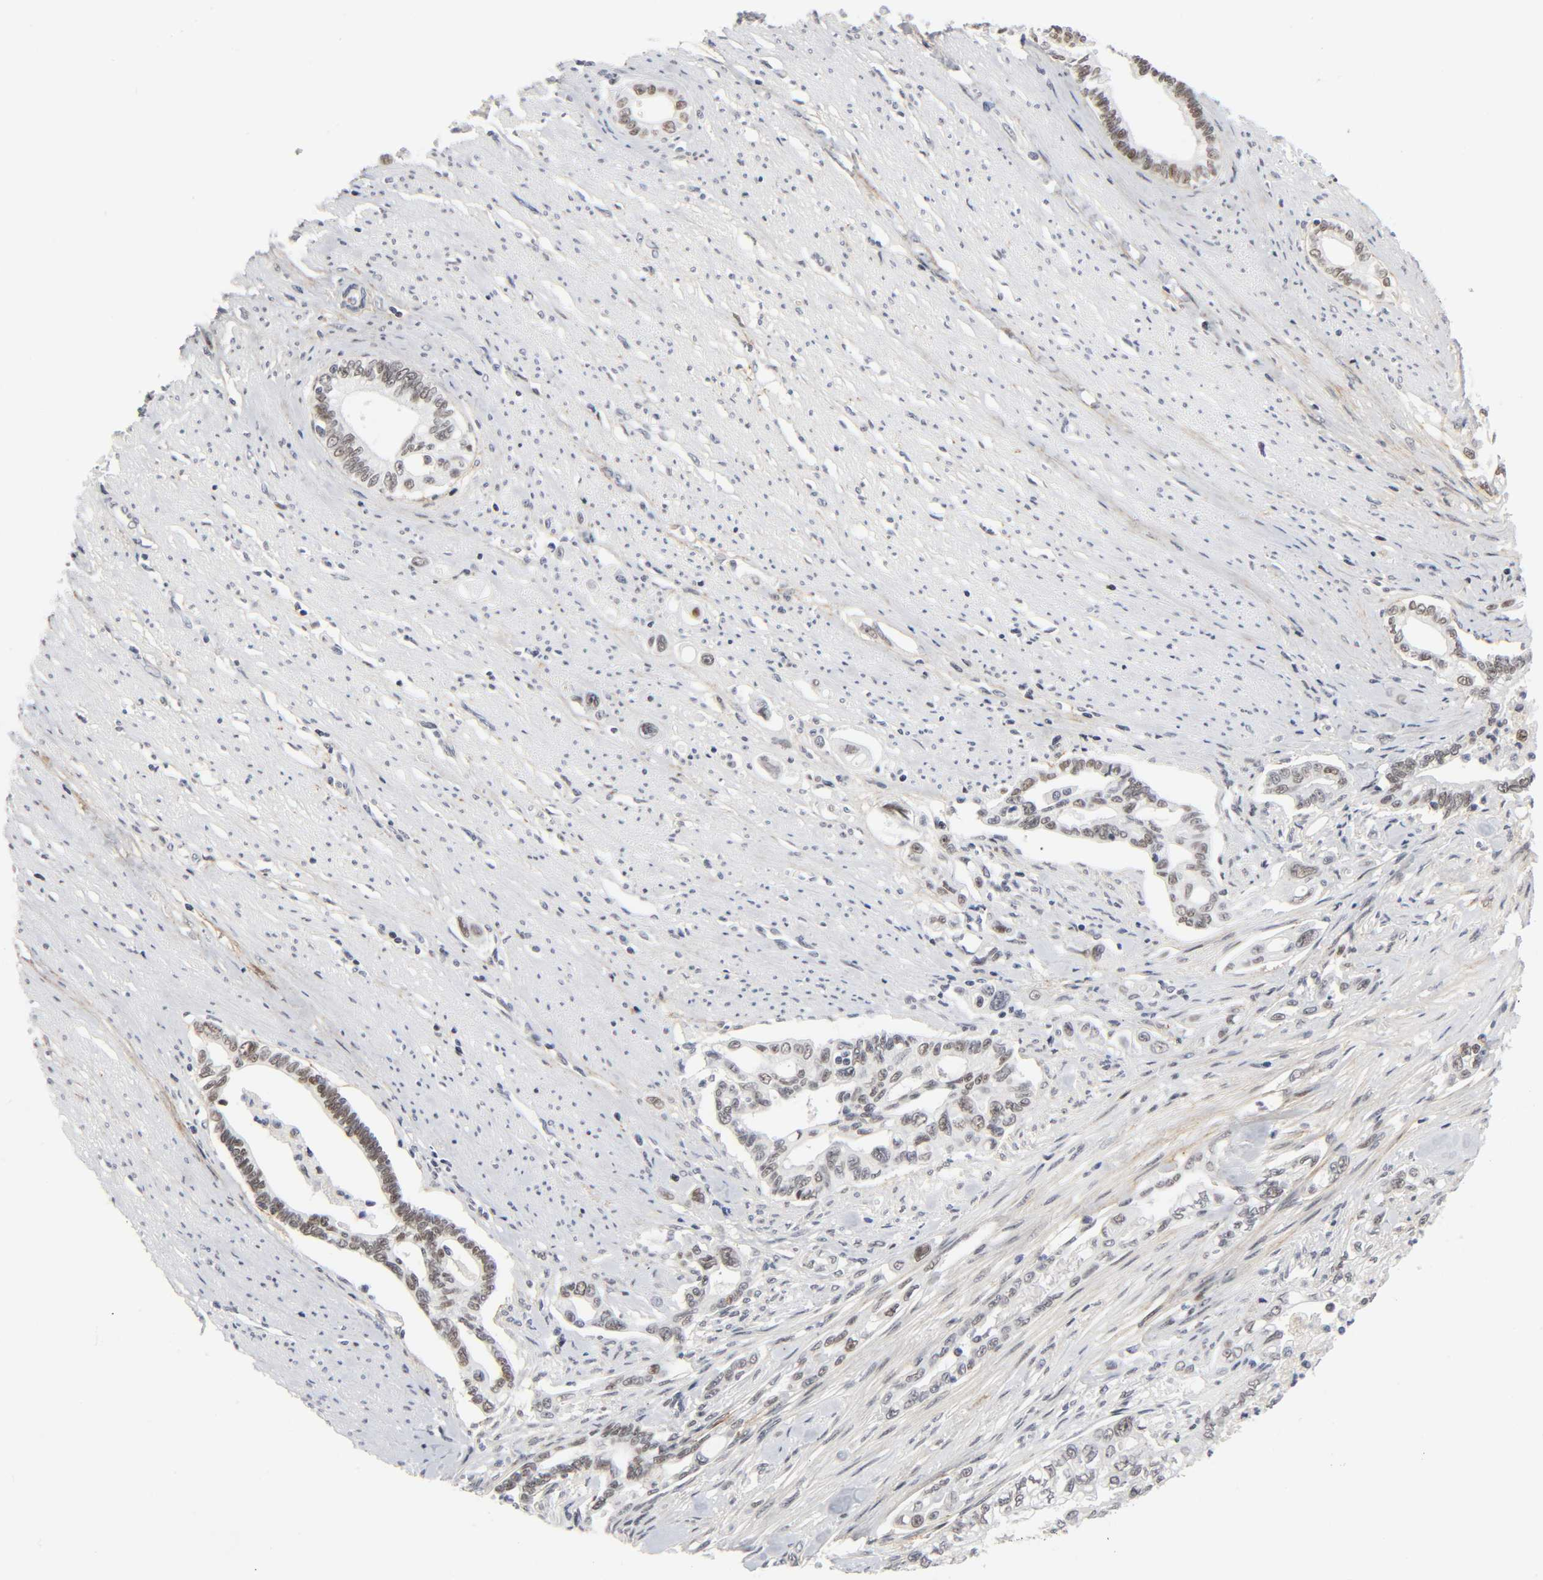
{"staining": {"intensity": "weak", "quantity": "25%-75%", "location": "nuclear"}, "tissue": "pancreatic cancer", "cell_type": "Tumor cells", "image_type": "cancer", "snomed": [{"axis": "morphology", "description": "Normal tissue, NOS"}, {"axis": "topography", "description": "Pancreas"}], "caption": "There is low levels of weak nuclear expression in tumor cells of pancreatic cancer, as demonstrated by immunohistochemical staining (brown color).", "gene": "DIDO1", "patient": {"sex": "male", "age": 42}}